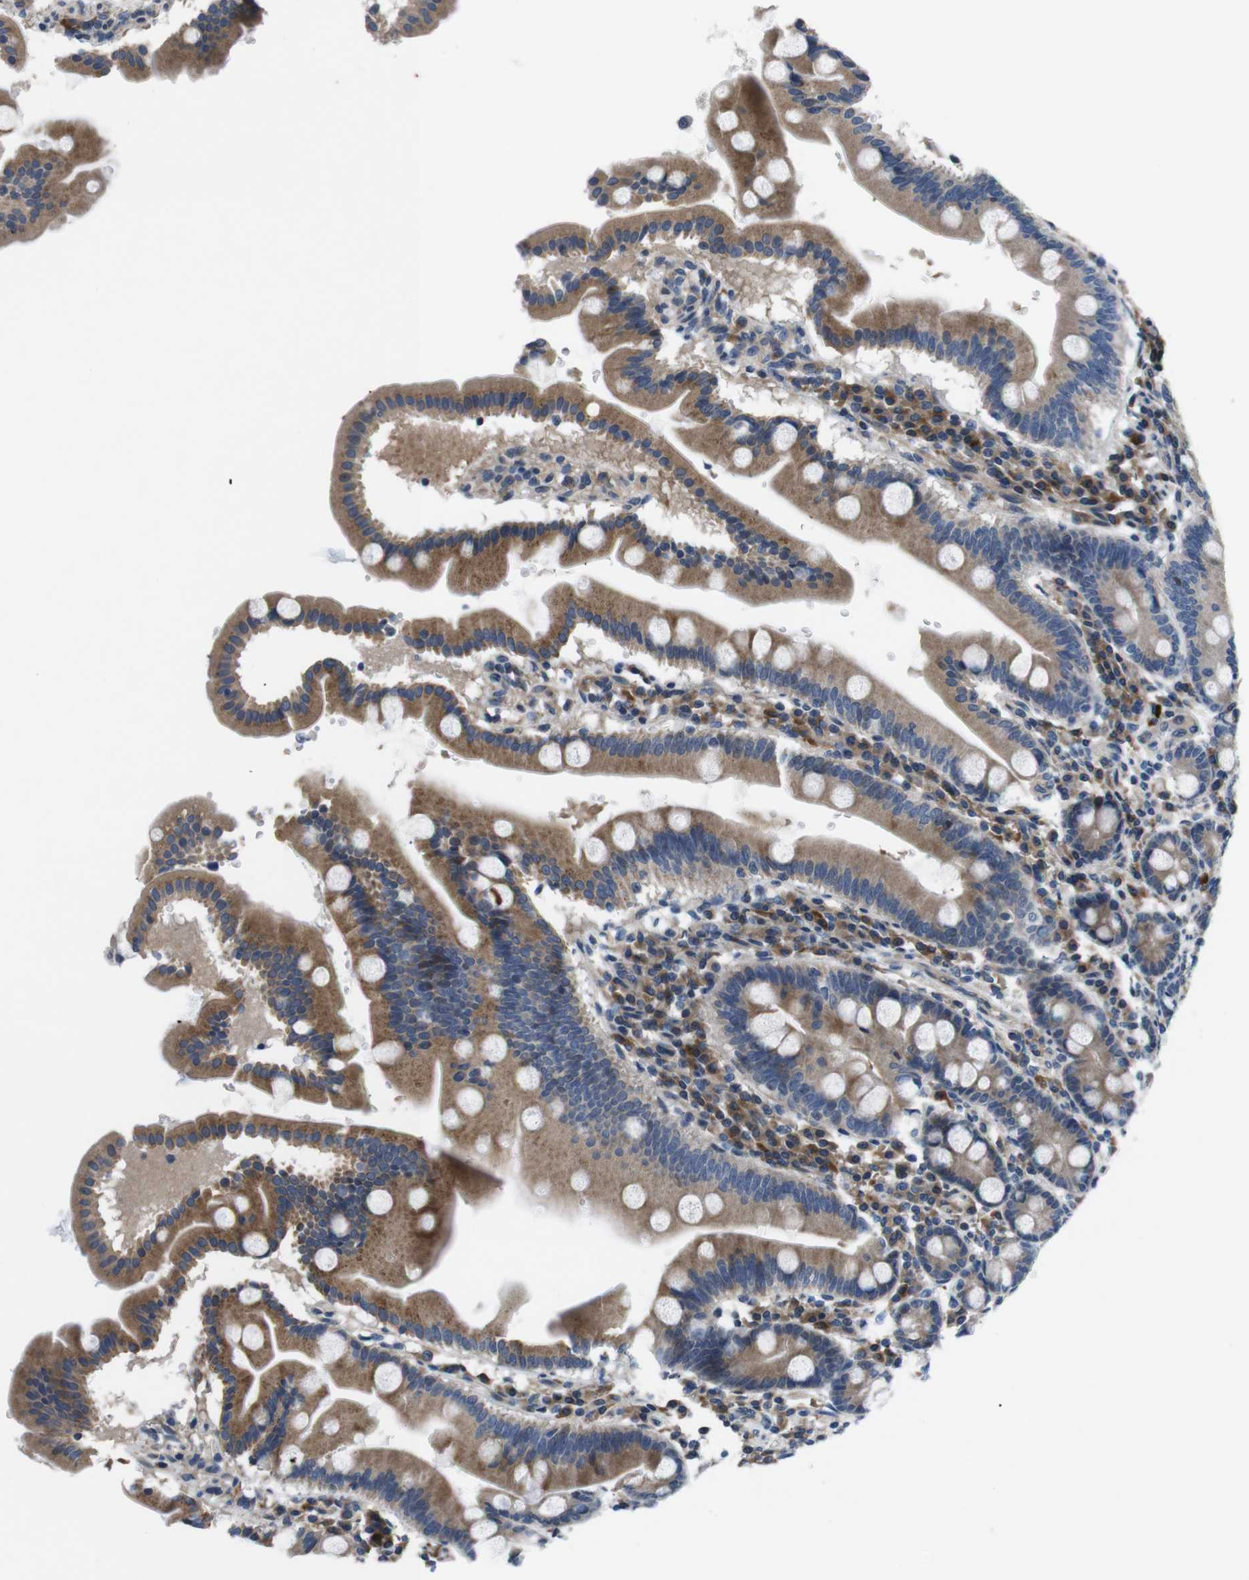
{"staining": {"intensity": "moderate", "quantity": ">75%", "location": "cytoplasmic/membranous"}, "tissue": "duodenum", "cell_type": "Glandular cells", "image_type": "normal", "snomed": [{"axis": "morphology", "description": "Normal tissue, NOS"}, {"axis": "topography", "description": "Duodenum"}], "caption": "Brown immunohistochemical staining in normal human duodenum shows moderate cytoplasmic/membranous expression in about >75% of glandular cells.", "gene": "JAK1", "patient": {"sex": "male", "age": 50}}